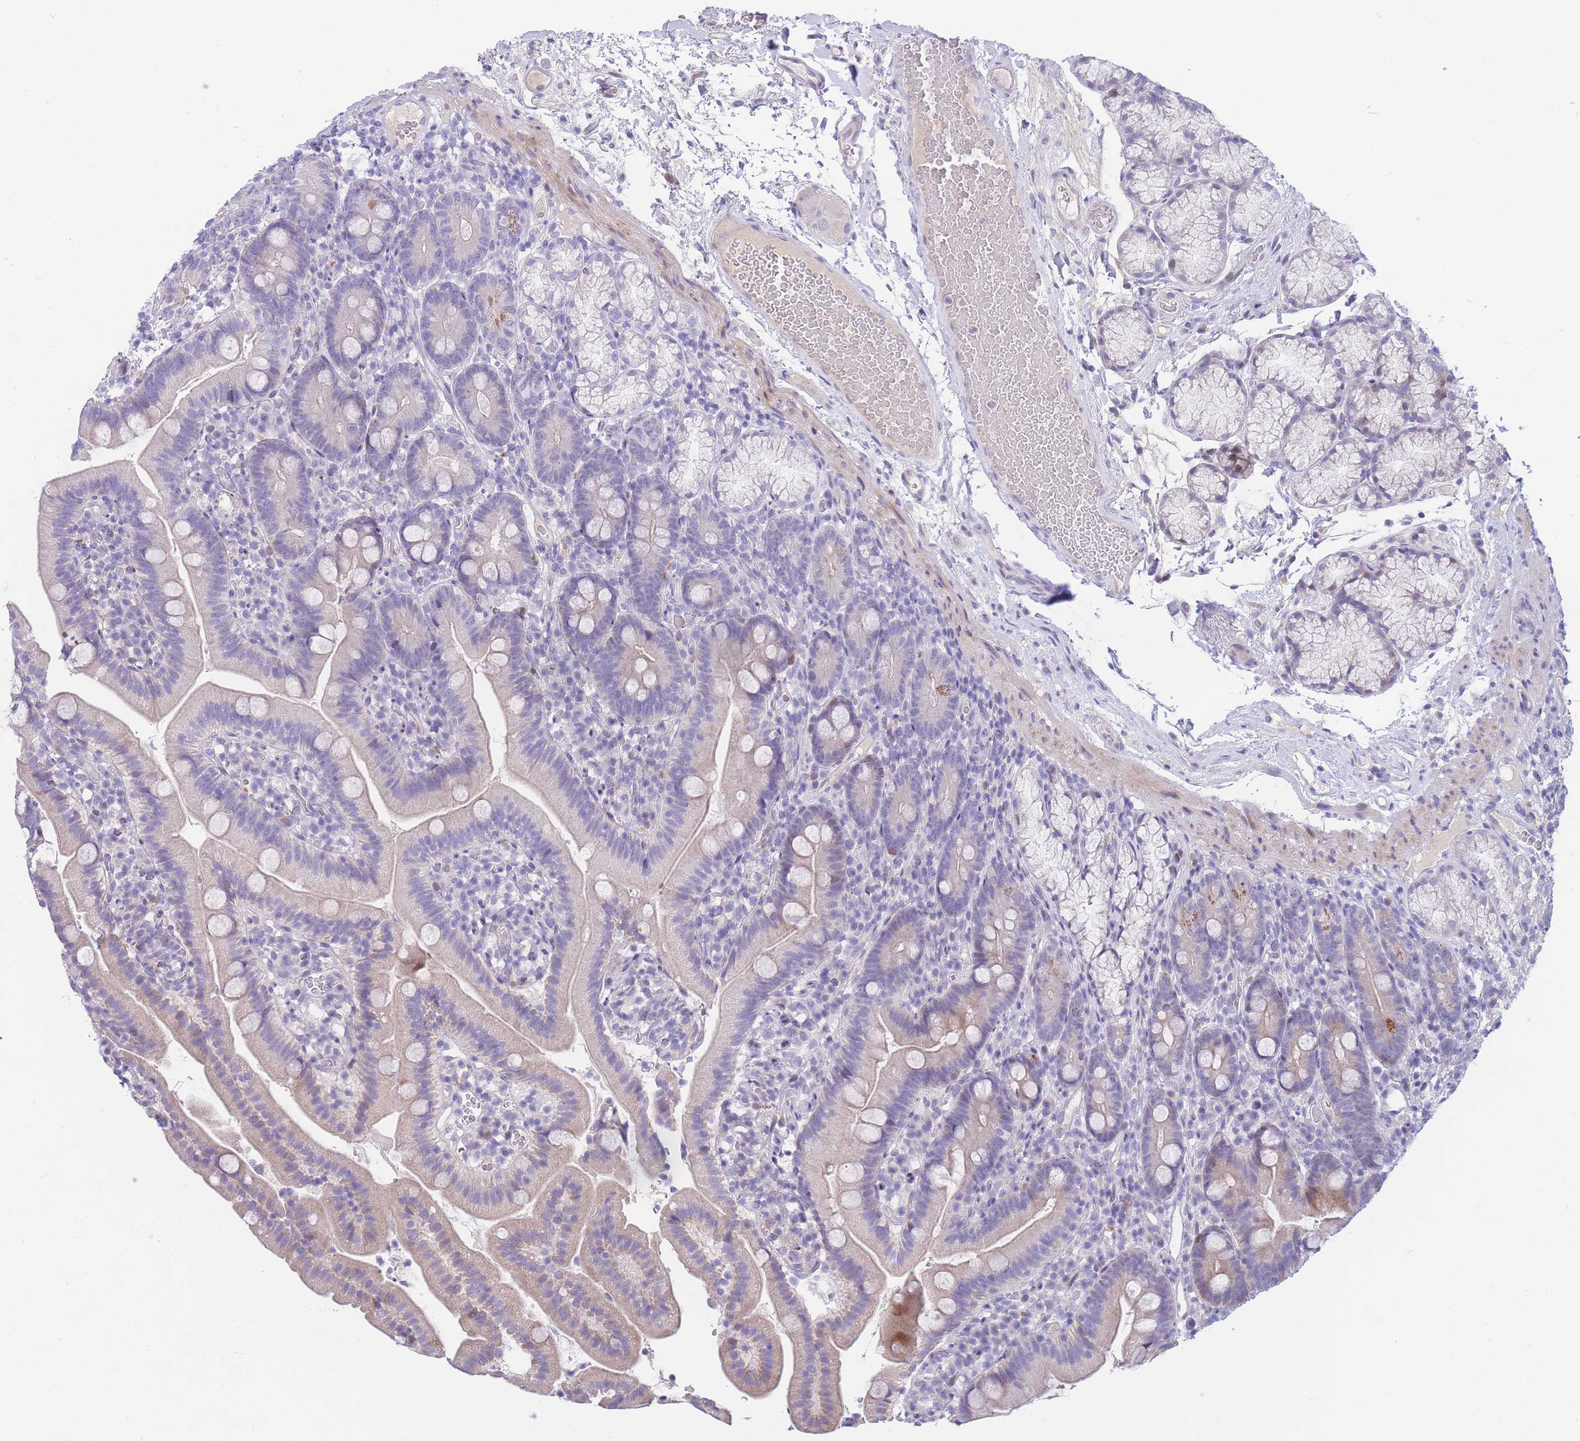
{"staining": {"intensity": "weak", "quantity": "25%-75%", "location": "cytoplasmic/membranous"}, "tissue": "duodenum", "cell_type": "Glandular cells", "image_type": "normal", "snomed": [{"axis": "morphology", "description": "Normal tissue, NOS"}, {"axis": "topography", "description": "Duodenum"}], "caption": "Benign duodenum demonstrates weak cytoplasmic/membranous positivity in about 25%-75% of glandular cells, visualized by immunohistochemistry.", "gene": "SHCBP1", "patient": {"sex": "female", "age": 67}}